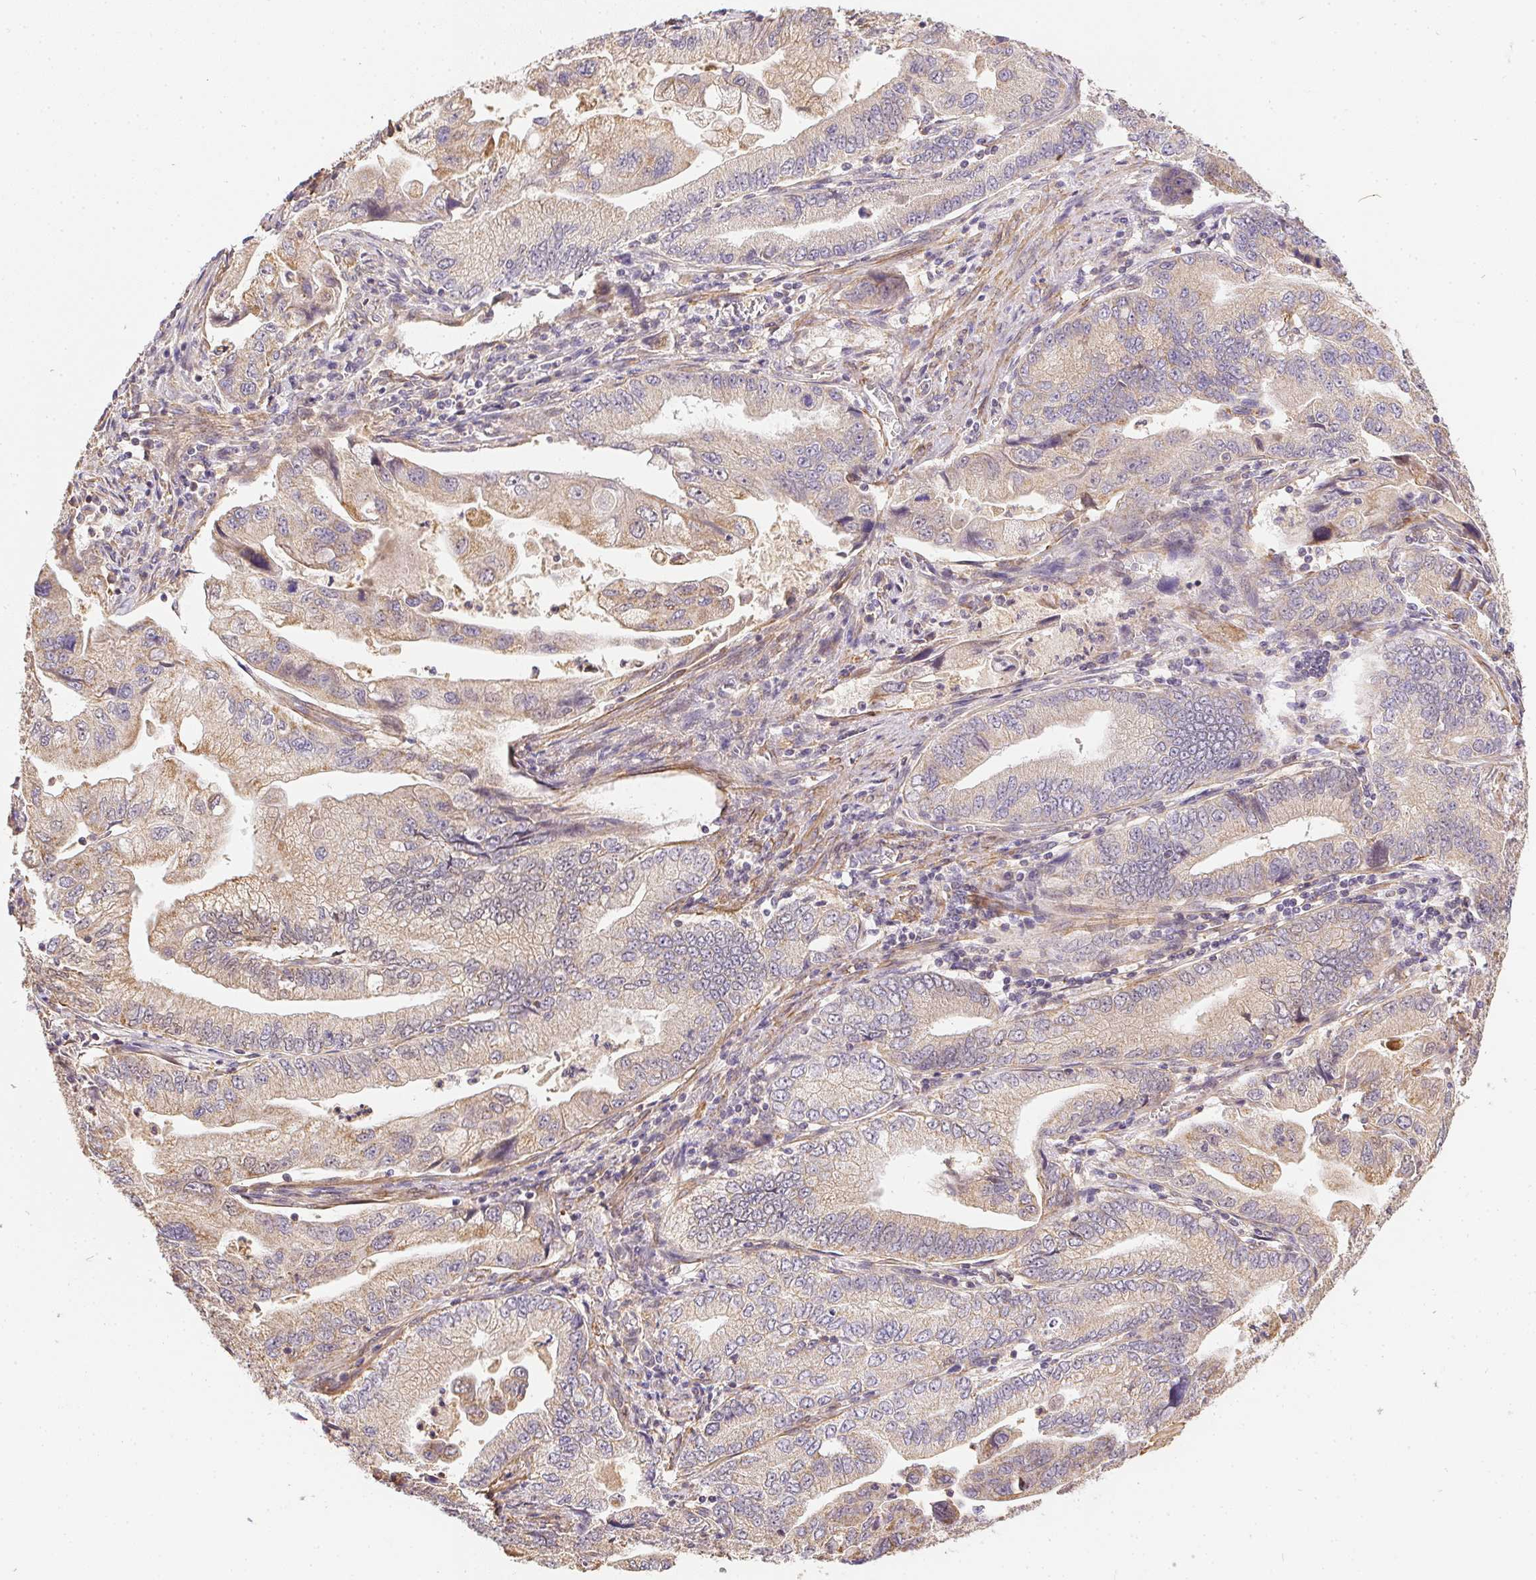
{"staining": {"intensity": "weak", "quantity": "25%-75%", "location": "cytoplasmic/membranous"}, "tissue": "stomach cancer", "cell_type": "Tumor cells", "image_type": "cancer", "snomed": [{"axis": "morphology", "description": "Adenocarcinoma, NOS"}, {"axis": "topography", "description": "Pancreas"}, {"axis": "topography", "description": "Stomach, upper"}], "caption": "Human stomach adenocarcinoma stained with a protein marker displays weak staining in tumor cells.", "gene": "REV3L", "patient": {"sex": "male", "age": 77}}